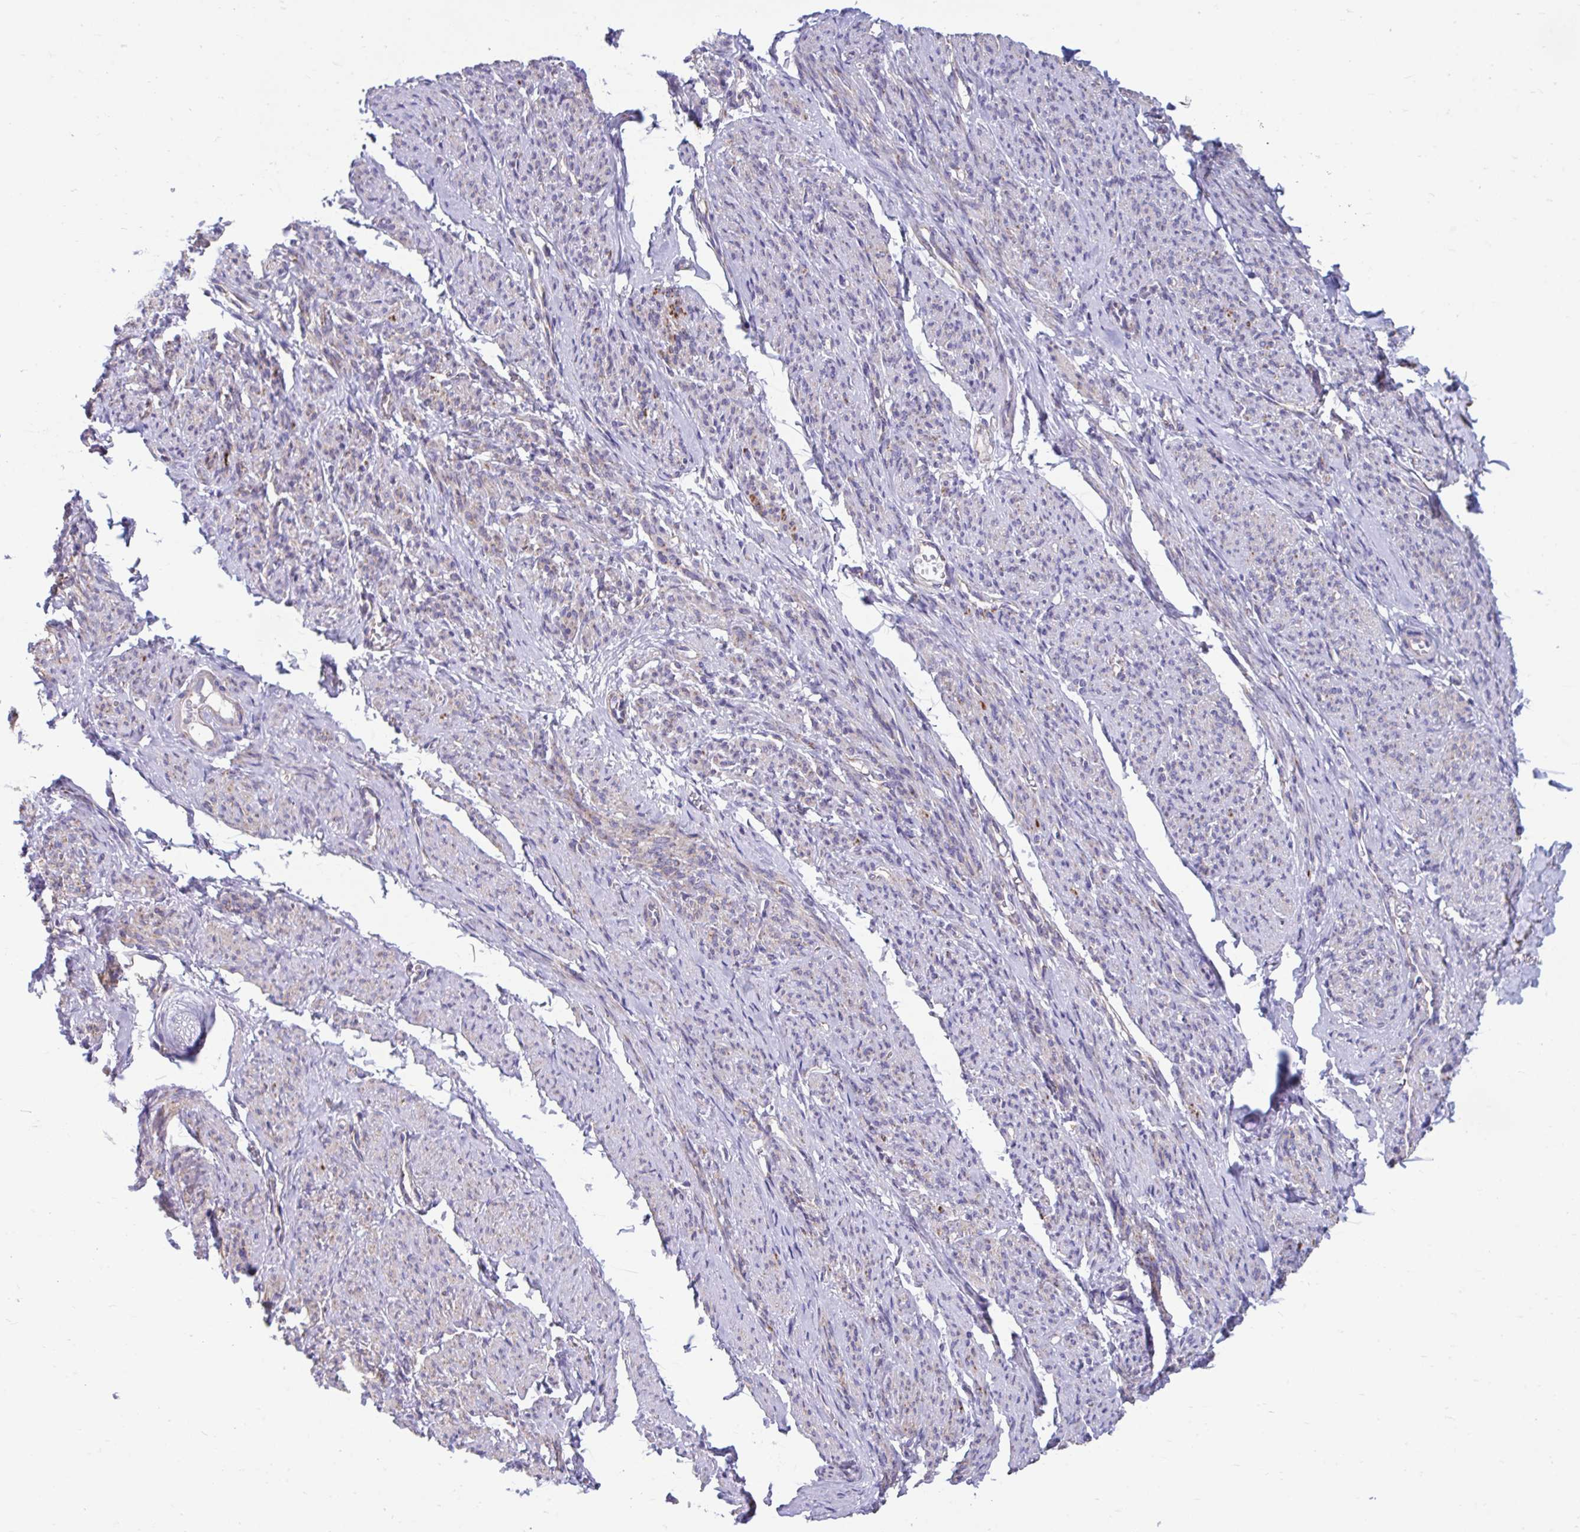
{"staining": {"intensity": "weak", "quantity": "25%-75%", "location": "cytoplasmic/membranous"}, "tissue": "smooth muscle", "cell_type": "Smooth muscle cells", "image_type": "normal", "snomed": [{"axis": "morphology", "description": "Normal tissue, NOS"}, {"axis": "topography", "description": "Smooth muscle"}], "caption": "High-magnification brightfield microscopy of unremarkable smooth muscle stained with DAB (3,3'-diaminobenzidine) (brown) and counterstained with hematoxylin (blue). smooth muscle cells exhibit weak cytoplasmic/membranous staining is present in about25%-75% of cells.", "gene": "LINGO4", "patient": {"sex": "female", "age": 65}}